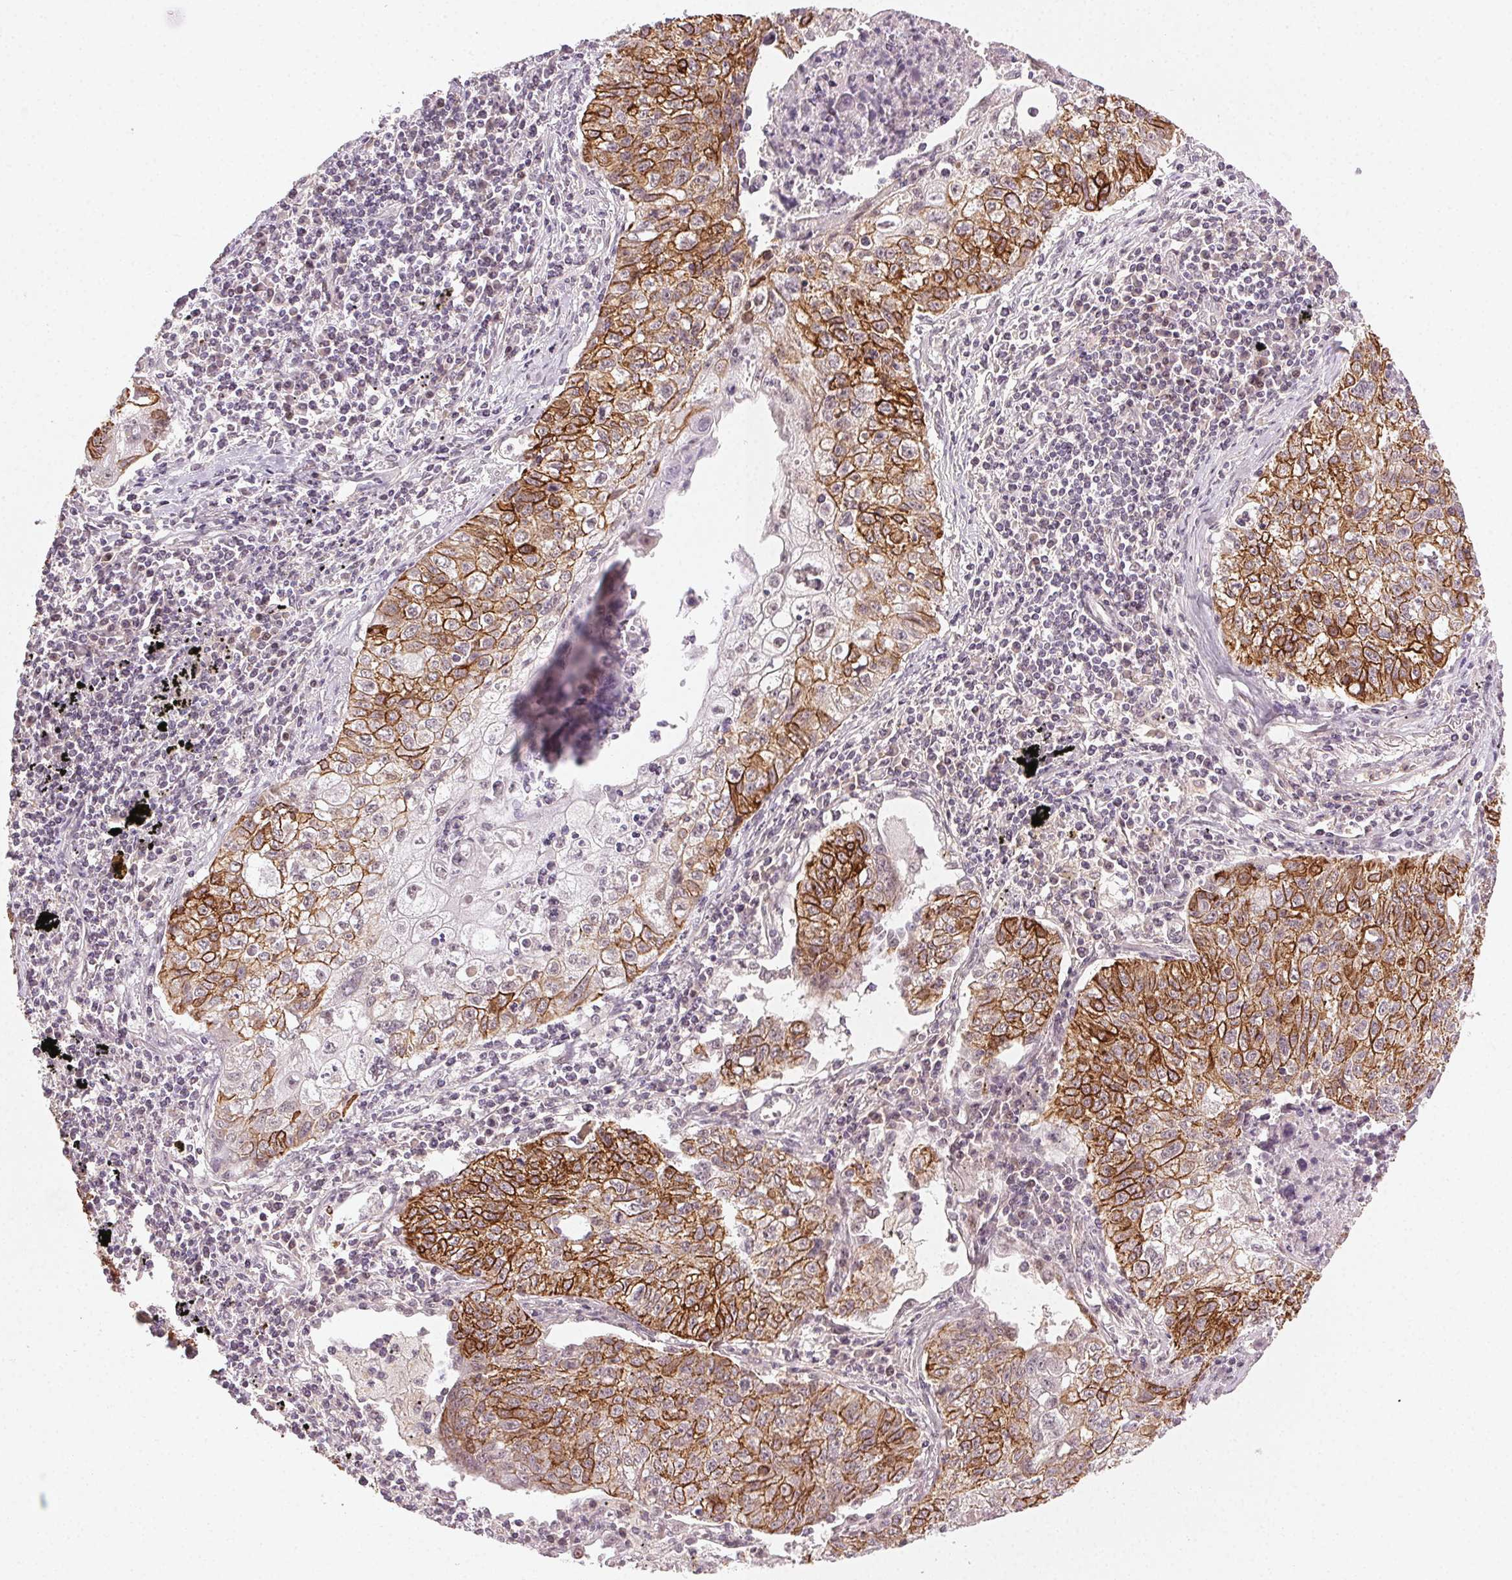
{"staining": {"intensity": "moderate", "quantity": "25%-75%", "location": "cytoplasmic/membranous"}, "tissue": "lung cancer", "cell_type": "Tumor cells", "image_type": "cancer", "snomed": [{"axis": "morphology", "description": "Normal morphology"}, {"axis": "morphology", "description": "Aneuploidy"}, {"axis": "morphology", "description": "Squamous cell carcinoma, NOS"}, {"axis": "topography", "description": "Lymph node"}, {"axis": "topography", "description": "Lung"}], "caption": "Protein analysis of lung aneuploidy tissue displays moderate cytoplasmic/membranous expression in about 25%-75% of tumor cells.", "gene": "TUB", "patient": {"sex": "female", "age": 76}}